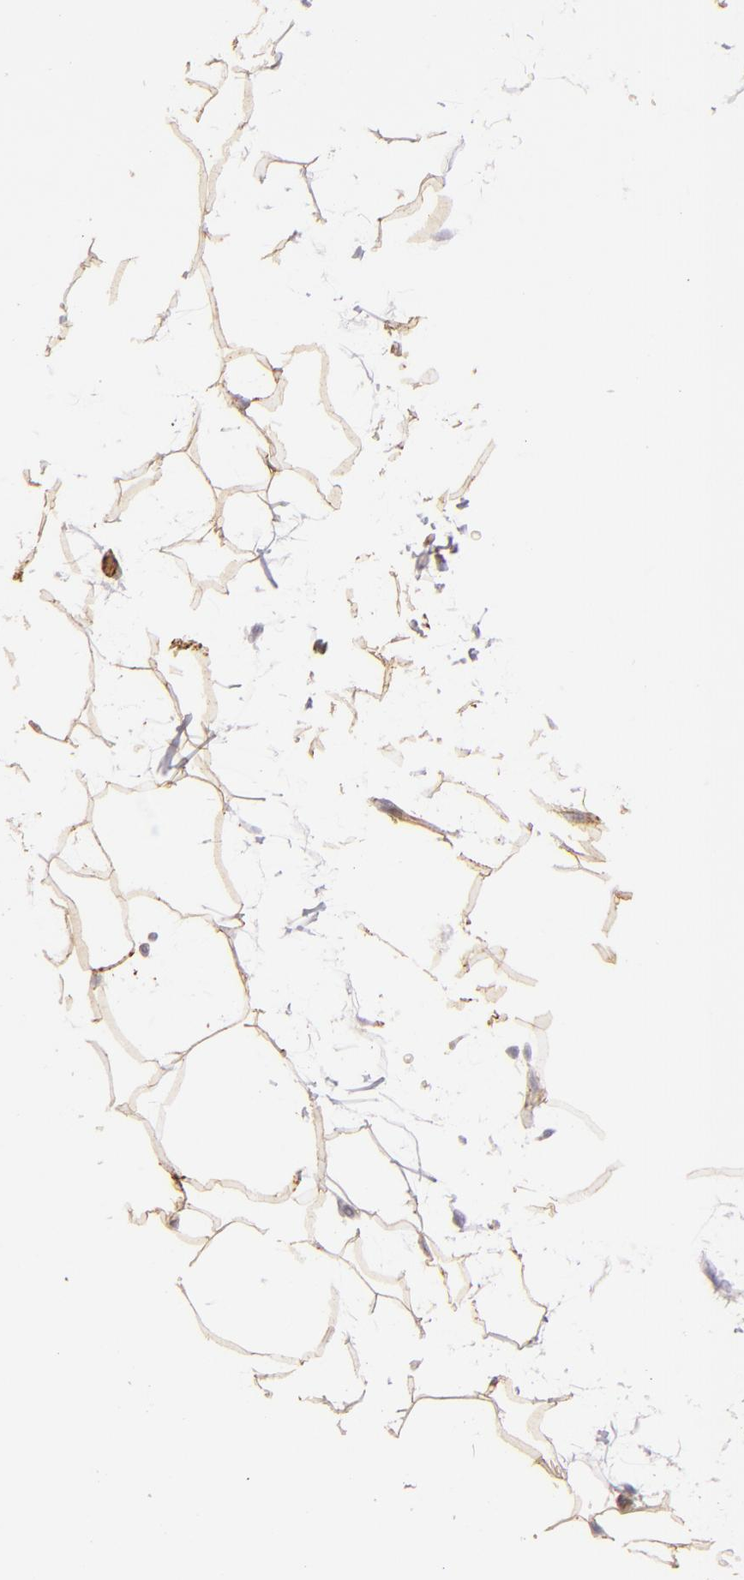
{"staining": {"intensity": "moderate", "quantity": ">75%", "location": "cytoplasmic/membranous"}, "tissue": "adipose tissue", "cell_type": "Adipocytes", "image_type": "normal", "snomed": [{"axis": "morphology", "description": "Normal tissue, NOS"}, {"axis": "morphology", "description": "Duct carcinoma"}, {"axis": "topography", "description": "Breast"}, {"axis": "topography", "description": "Adipose tissue"}], "caption": "Immunohistochemistry micrograph of normal human adipose tissue stained for a protein (brown), which shows medium levels of moderate cytoplasmic/membranous staining in about >75% of adipocytes.", "gene": "MCAM", "patient": {"sex": "female", "age": 37}}